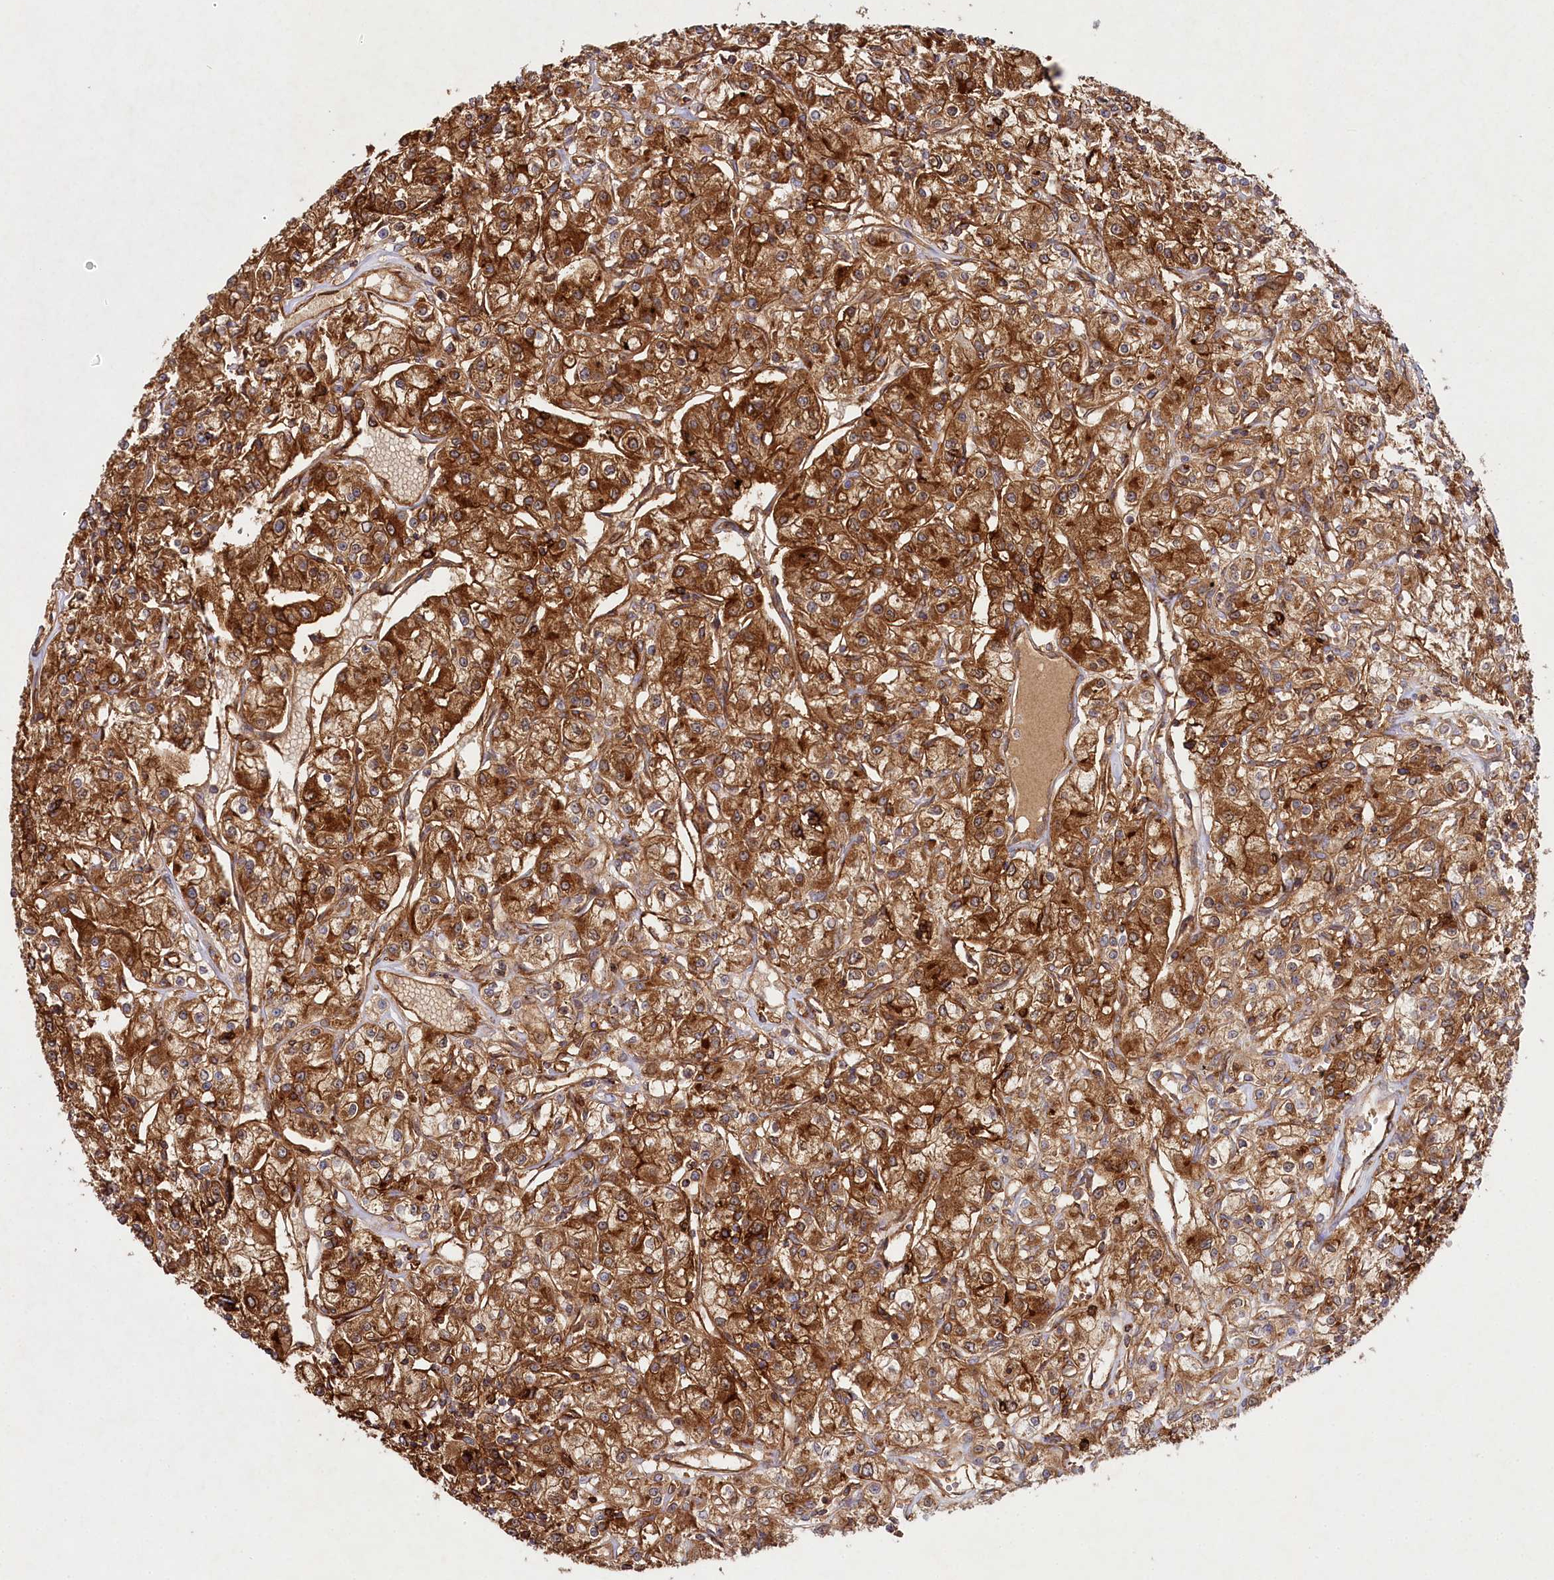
{"staining": {"intensity": "strong", "quantity": ">75%", "location": "cytoplasmic/membranous"}, "tissue": "renal cancer", "cell_type": "Tumor cells", "image_type": "cancer", "snomed": [{"axis": "morphology", "description": "Adenocarcinoma, NOS"}, {"axis": "topography", "description": "Kidney"}], "caption": "Renal adenocarcinoma stained with DAB IHC reveals high levels of strong cytoplasmic/membranous staining in about >75% of tumor cells. Using DAB (brown) and hematoxylin (blue) stains, captured at high magnification using brightfield microscopy.", "gene": "RBP5", "patient": {"sex": "female", "age": 59}}